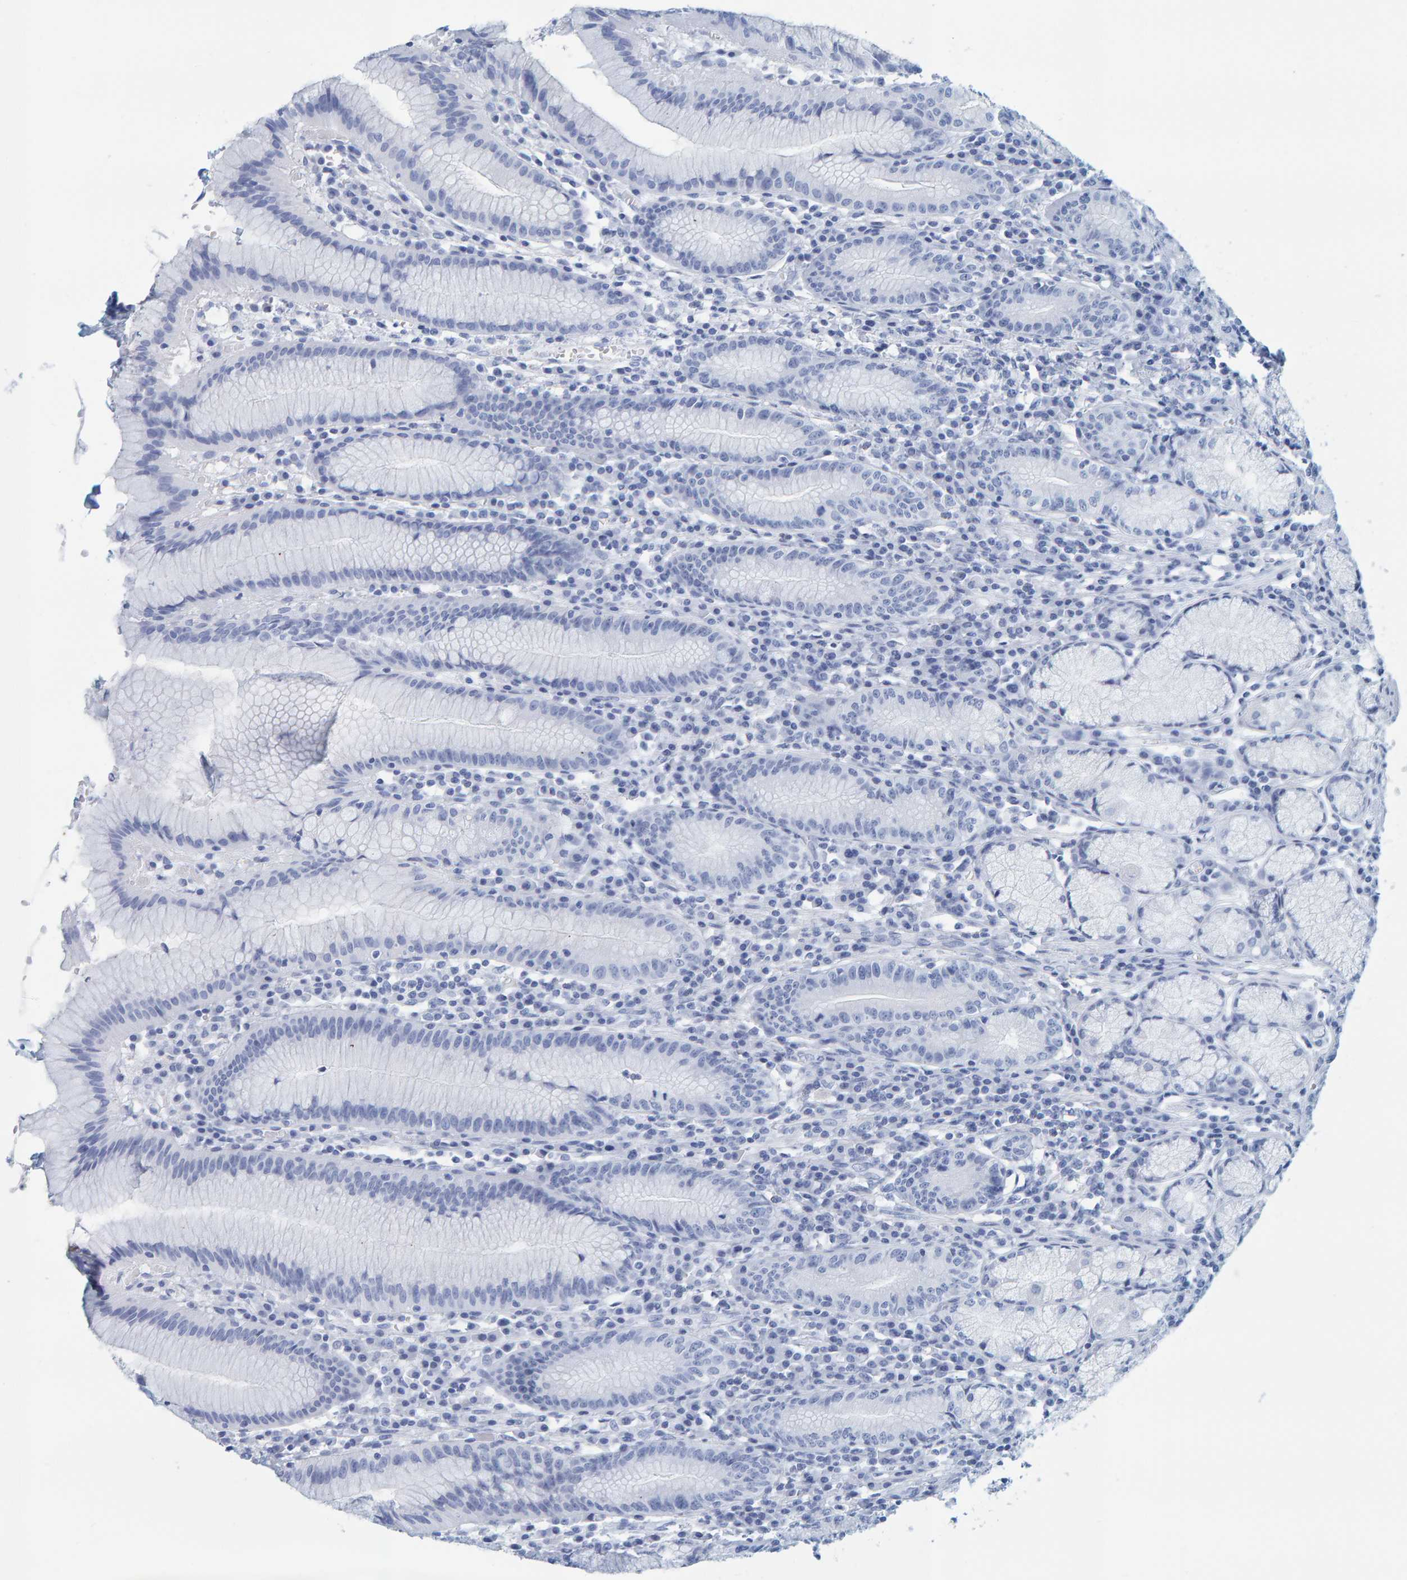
{"staining": {"intensity": "negative", "quantity": "none", "location": "none"}, "tissue": "stomach", "cell_type": "Glandular cells", "image_type": "normal", "snomed": [{"axis": "morphology", "description": "Normal tissue, NOS"}, {"axis": "topography", "description": "Stomach"}], "caption": "Immunohistochemistry (IHC) histopathology image of benign stomach: stomach stained with DAB (3,3'-diaminobenzidine) demonstrates no significant protein positivity in glandular cells.", "gene": "SFTPC", "patient": {"sex": "male", "age": 55}}